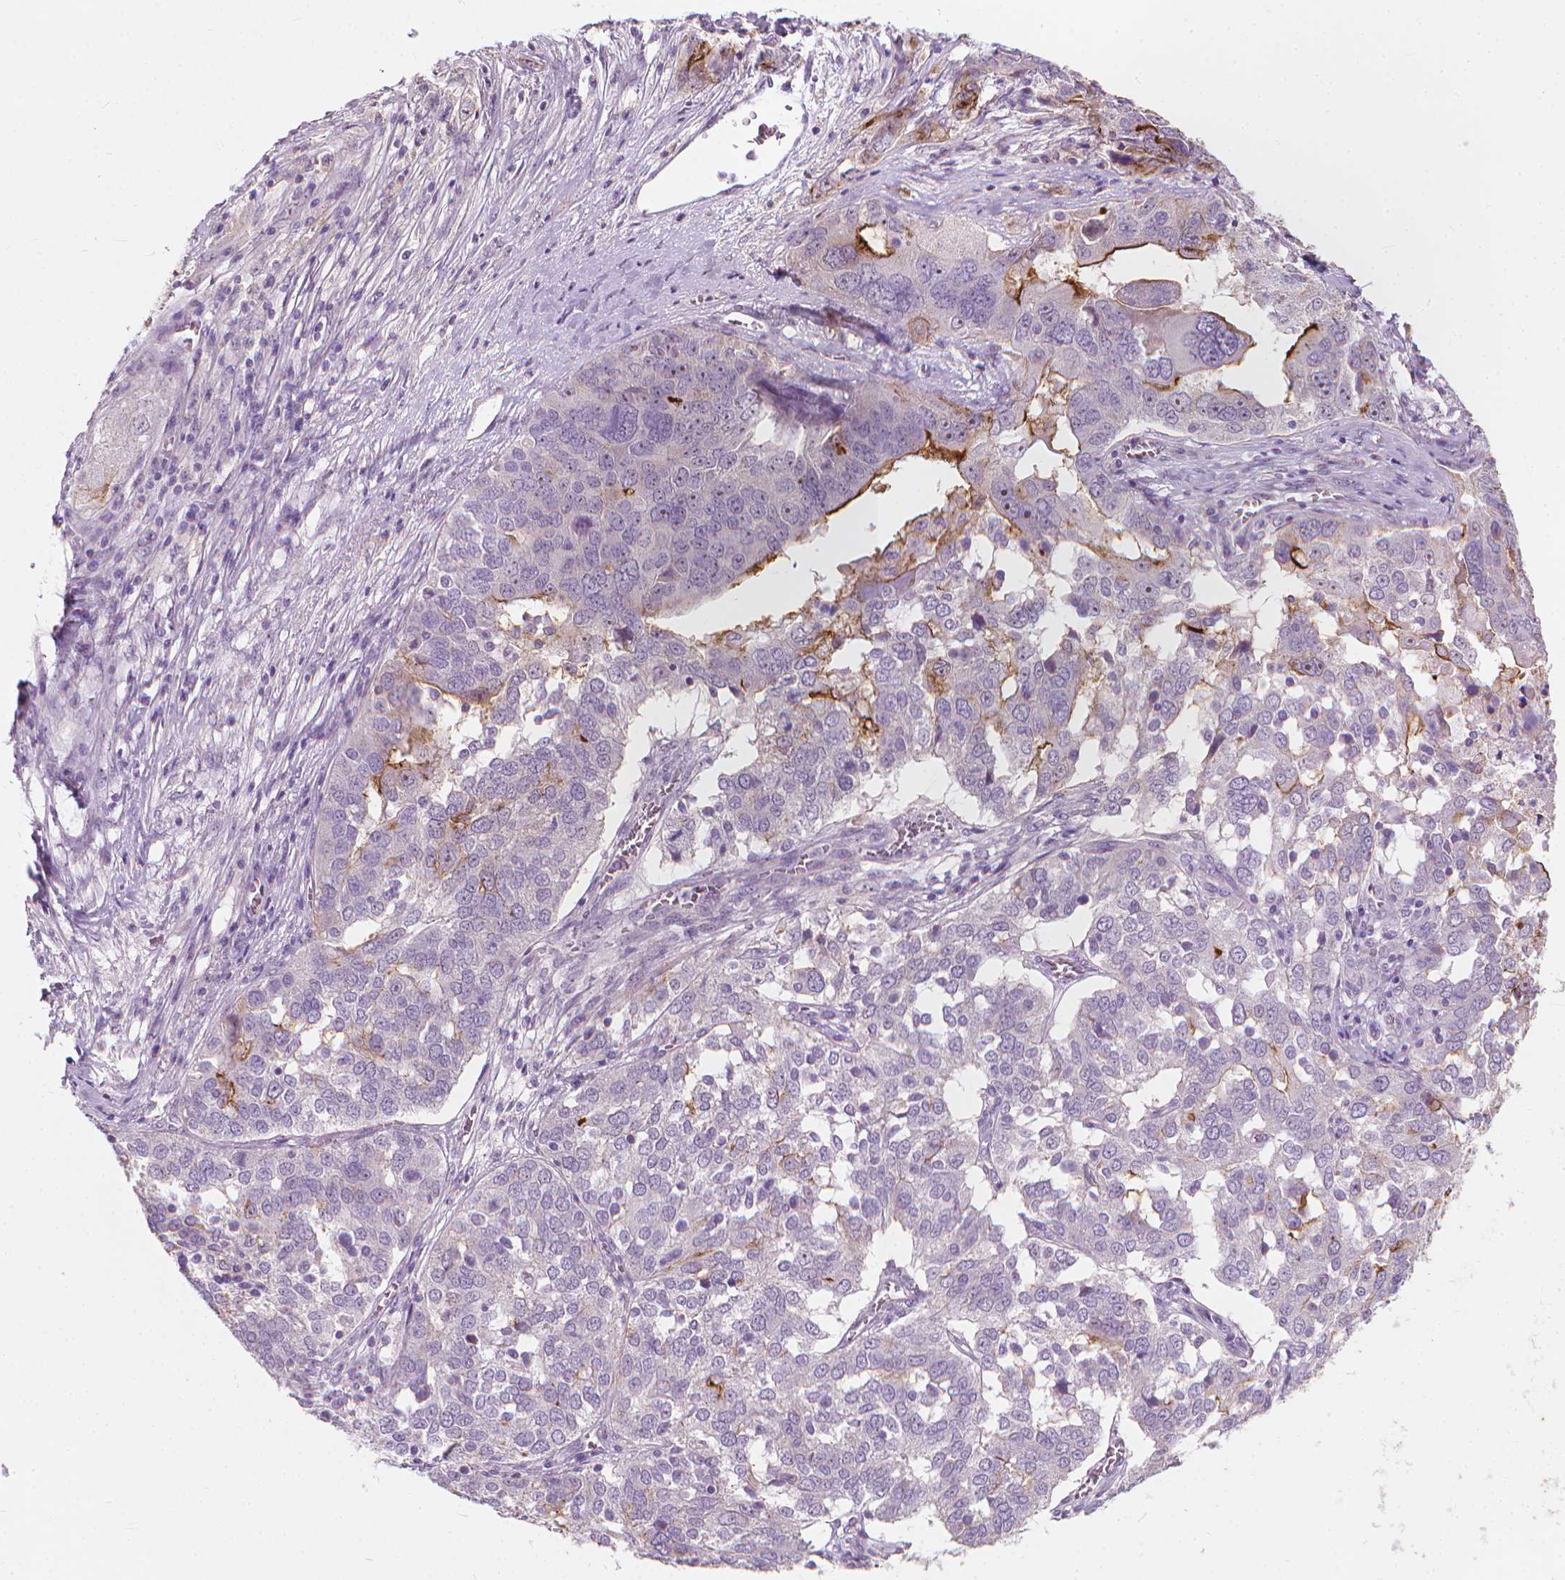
{"staining": {"intensity": "moderate", "quantity": "<25%", "location": "cytoplasmic/membranous"}, "tissue": "ovarian cancer", "cell_type": "Tumor cells", "image_type": "cancer", "snomed": [{"axis": "morphology", "description": "Carcinoma, endometroid"}, {"axis": "topography", "description": "Soft tissue"}, {"axis": "topography", "description": "Ovary"}], "caption": "This image demonstrates immunohistochemistry staining of ovarian cancer, with low moderate cytoplasmic/membranous positivity in about <25% of tumor cells.", "gene": "GPRC5A", "patient": {"sex": "female", "age": 52}}